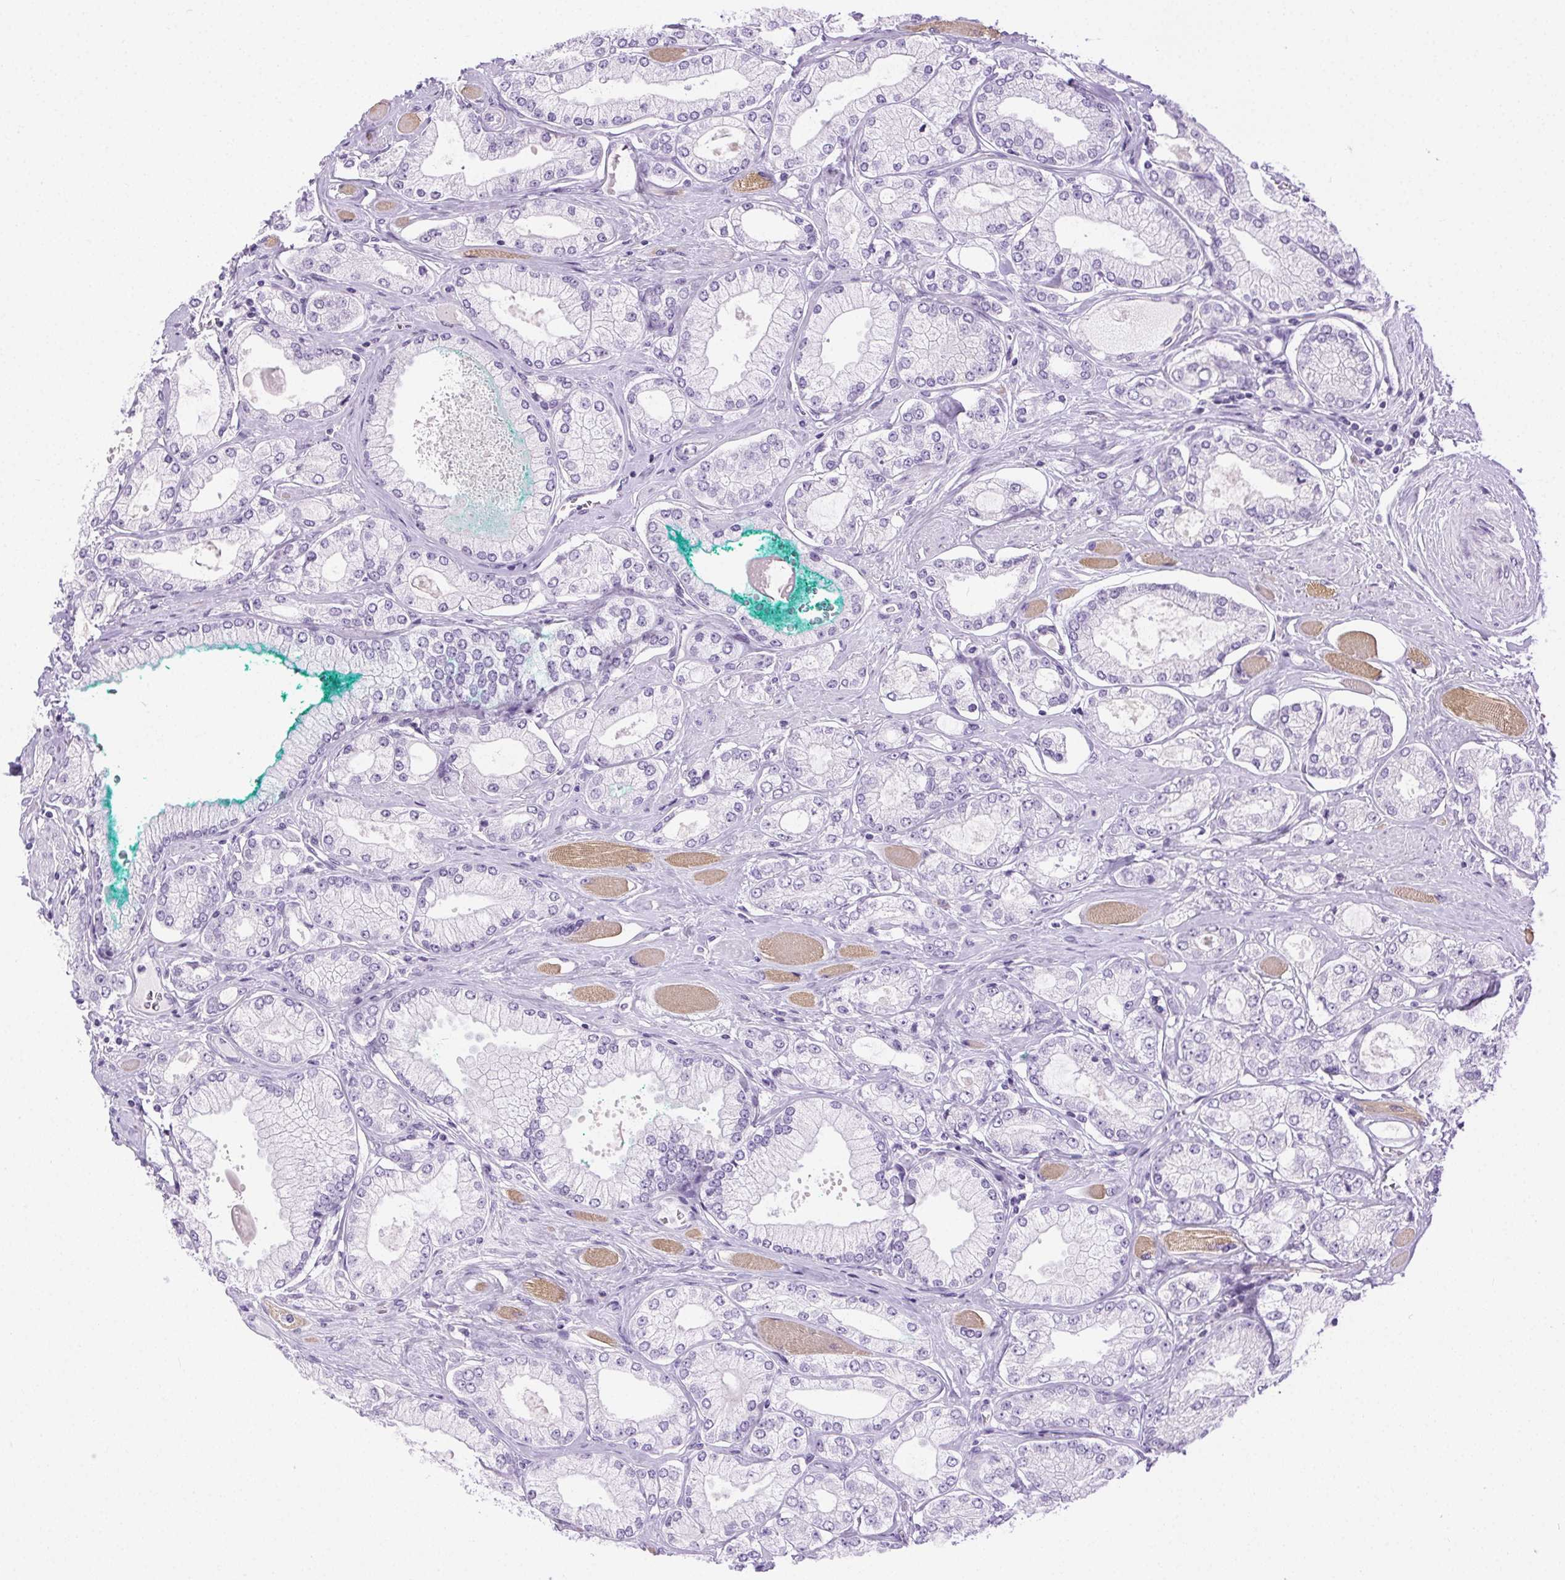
{"staining": {"intensity": "negative", "quantity": "none", "location": "none"}, "tissue": "prostate cancer", "cell_type": "Tumor cells", "image_type": "cancer", "snomed": [{"axis": "morphology", "description": "Adenocarcinoma, High grade"}, {"axis": "topography", "description": "Prostate"}], "caption": "IHC photomicrograph of neoplastic tissue: human prostate cancer (high-grade adenocarcinoma) stained with DAB exhibits no significant protein positivity in tumor cells. Brightfield microscopy of immunohistochemistry (IHC) stained with DAB (3,3'-diaminobenzidine) (brown) and hematoxylin (blue), captured at high magnification.", "gene": "C20orf85", "patient": {"sex": "male", "age": 68}}